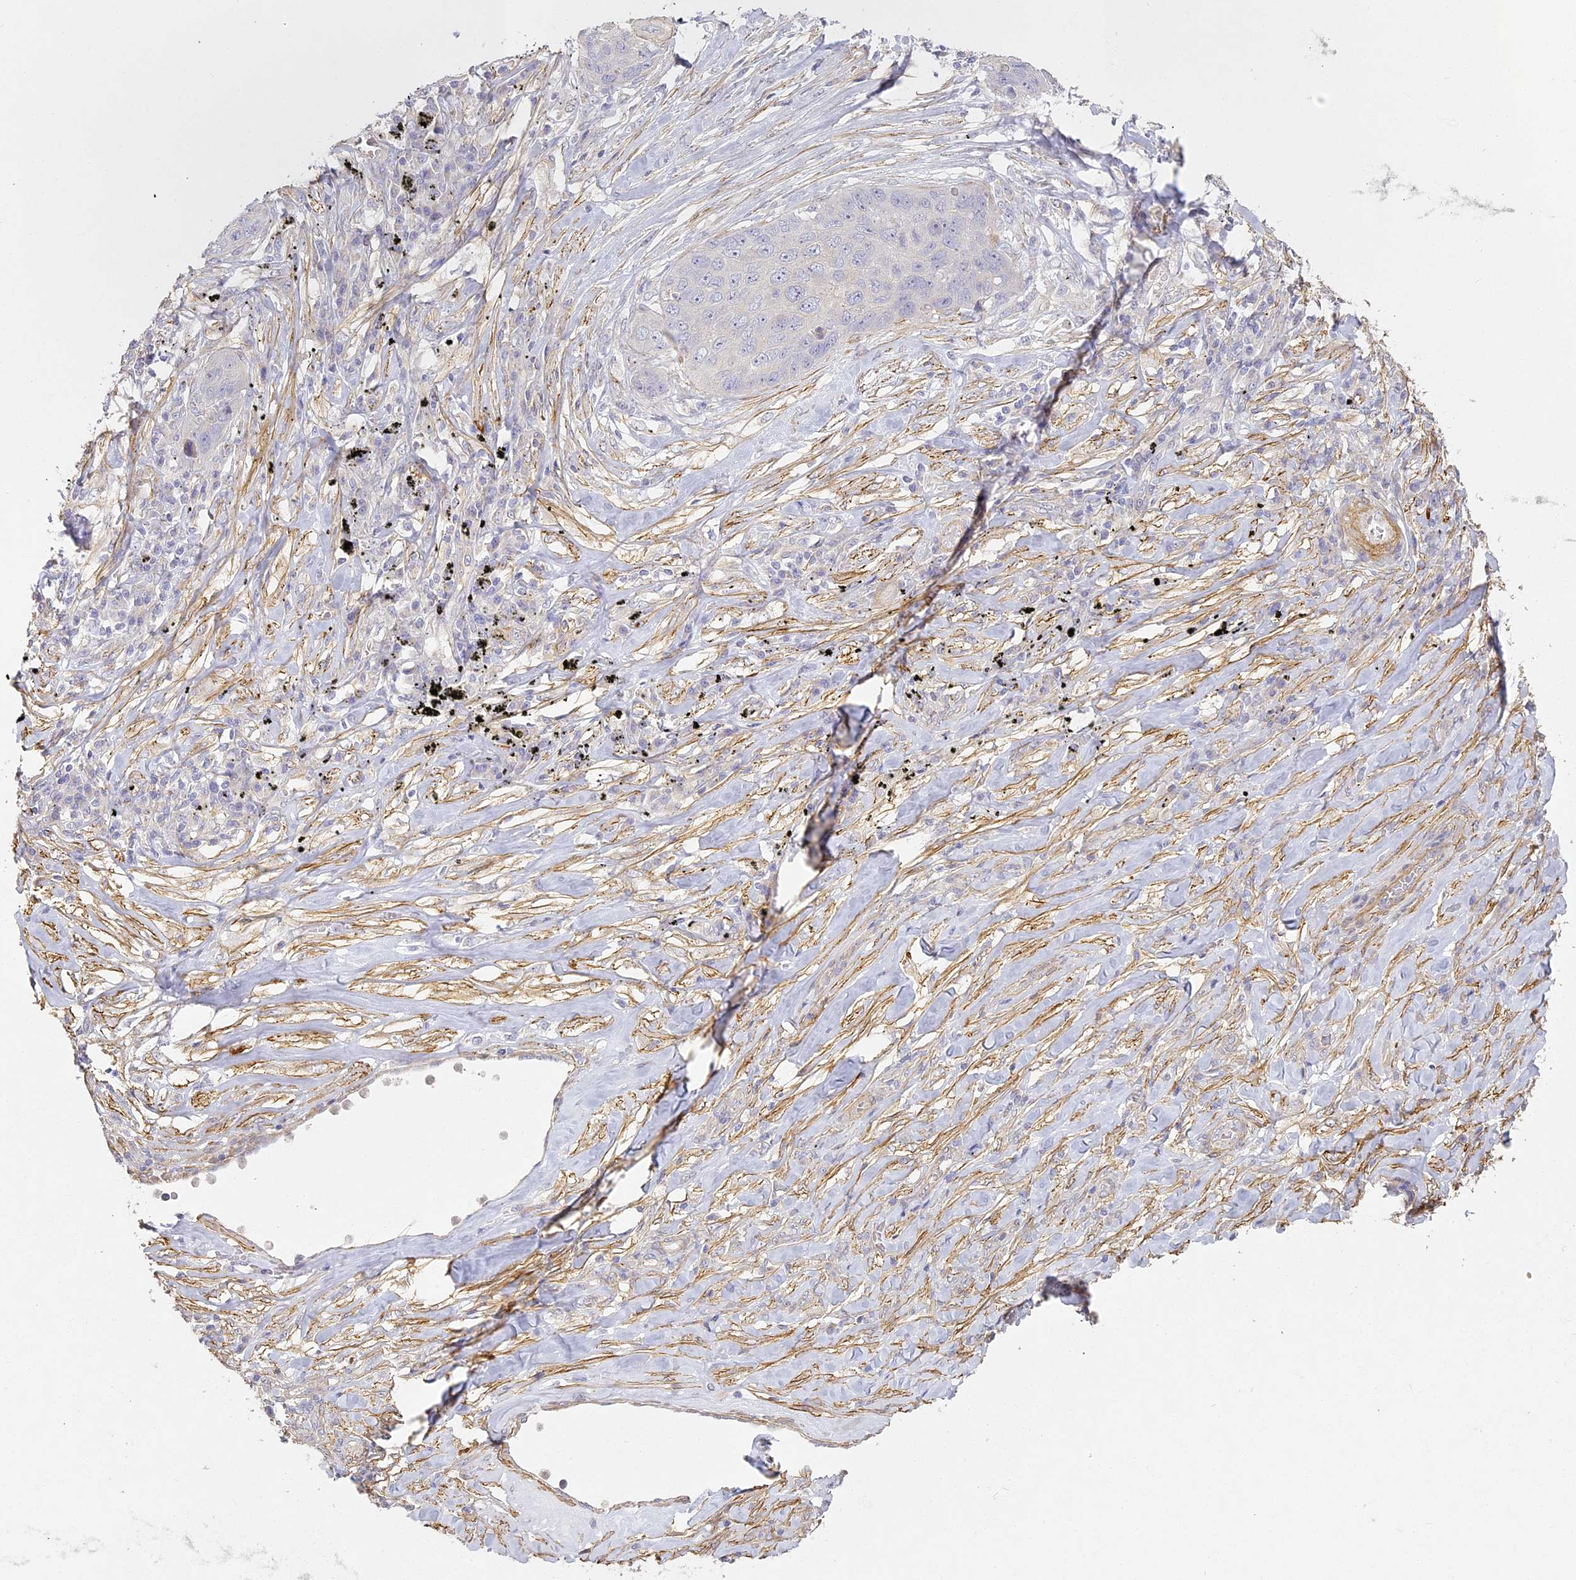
{"staining": {"intensity": "negative", "quantity": "none", "location": "none"}, "tissue": "lung cancer", "cell_type": "Tumor cells", "image_type": "cancer", "snomed": [{"axis": "morphology", "description": "Squamous cell carcinoma, NOS"}, {"axis": "topography", "description": "Lung"}], "caption": "Protein analysis of lung cancer (squamous cell carcinoma) shows no significant positivity in tumor cells. (Brightfield microscopy of DAB immunohistochemistry at high magnification).", "gene": "MED28", "patient": {"sex": "female", "age": 63}}